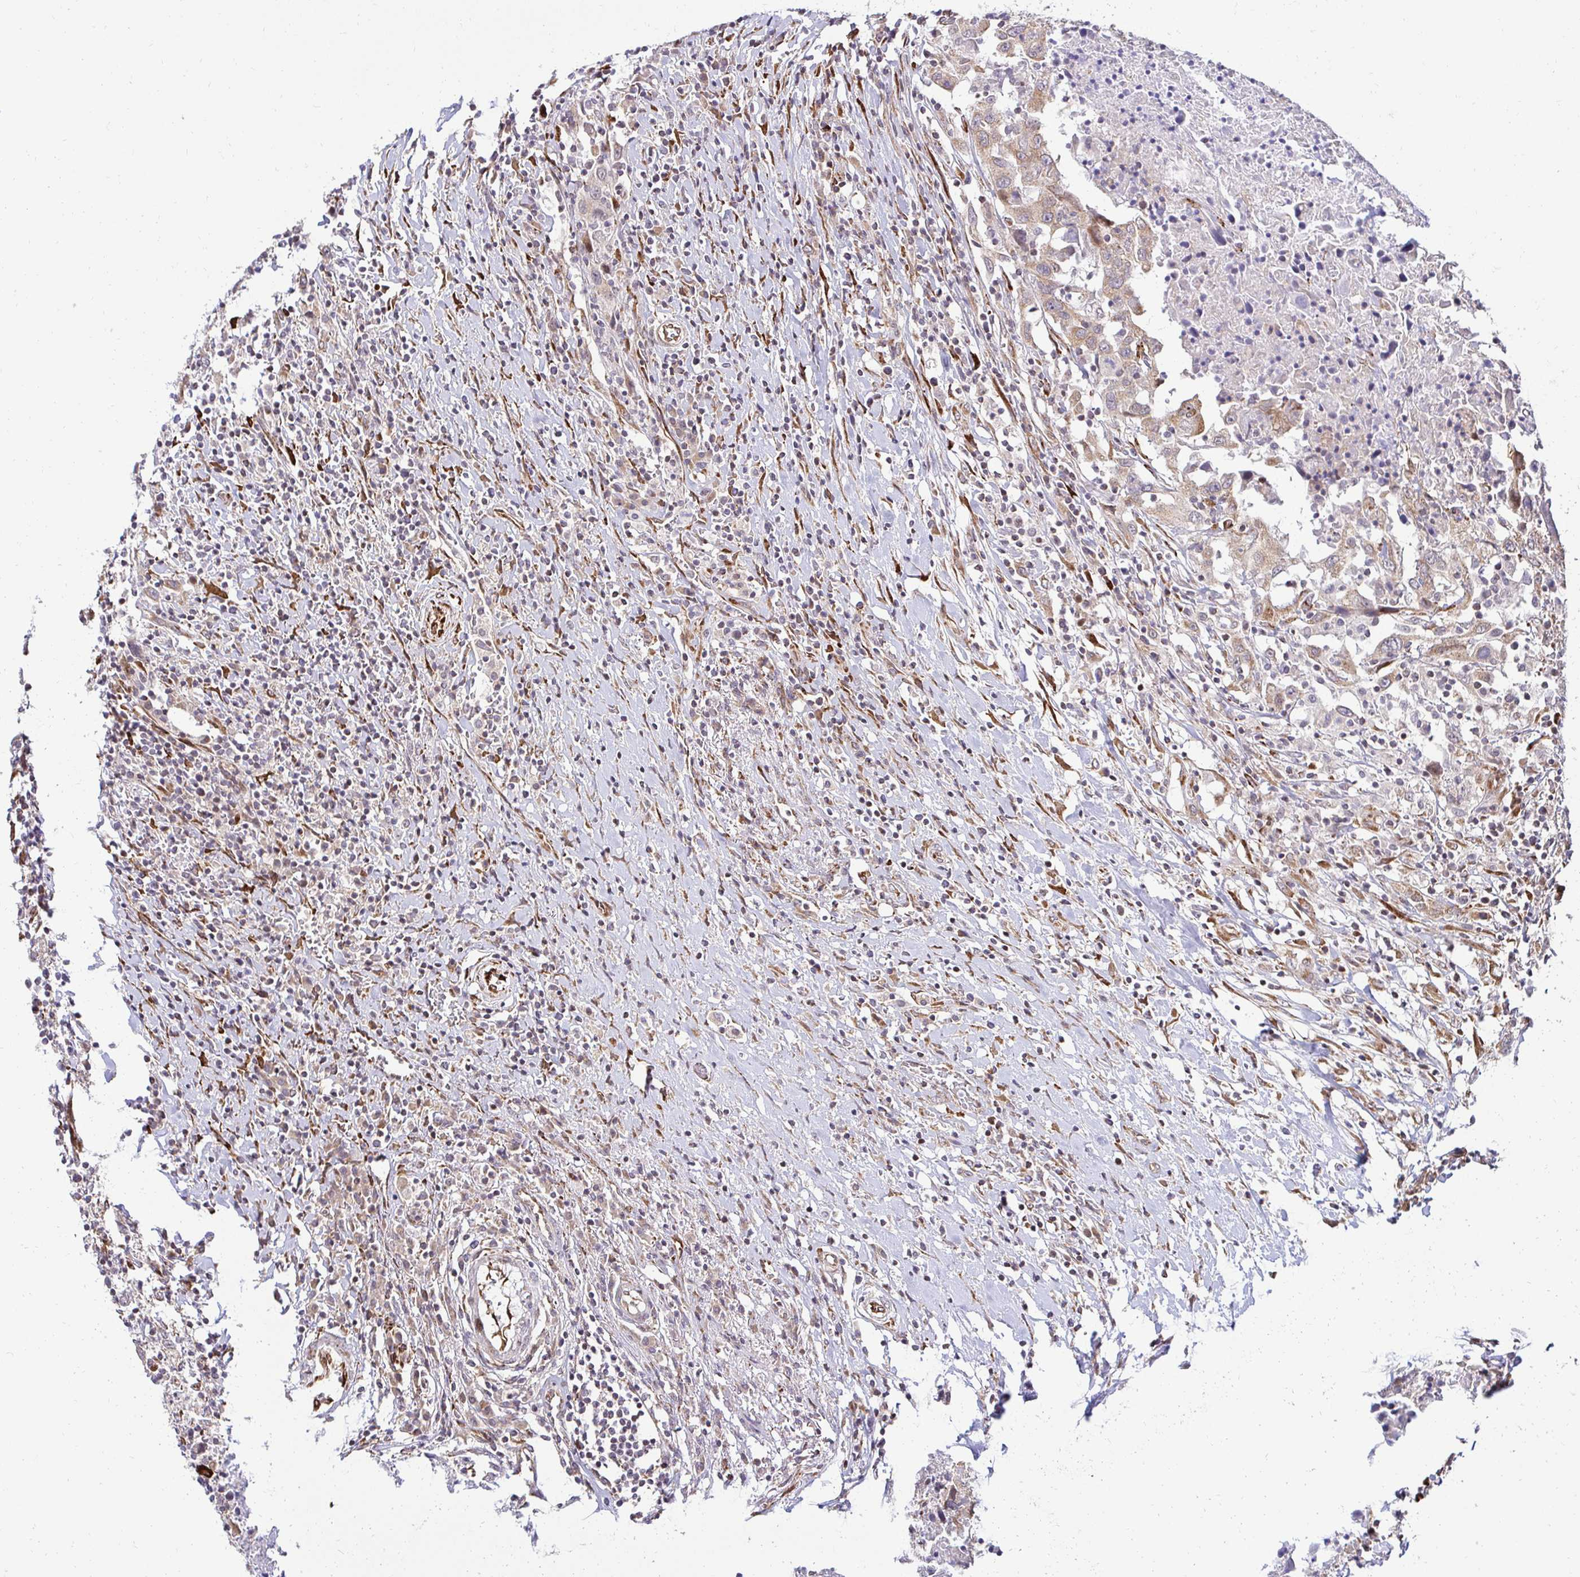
{"staining": {"intensity": "weak", "quantity": "25%-75%", "location": "cytoplasmic/membranous"}, "tissue": "urothelial cancer", "cell_type": "Tumor cells", "image_type": "cancer", "snomed": [{"axis": "morphology", "description": "Urothelial carcinoma, High grade"}, {"axis": "topography", "description": "Urinary bladder"}], "caption": "About 25%-75% of tumor cells in human urothelial carcinoma (high-grade) exhibit weak cytoplasmic/membranous protein expression as visualized by brown immunohistochemical staining.", "gene": "HPS1", "patient": {"sex": "male", "age": 61}}